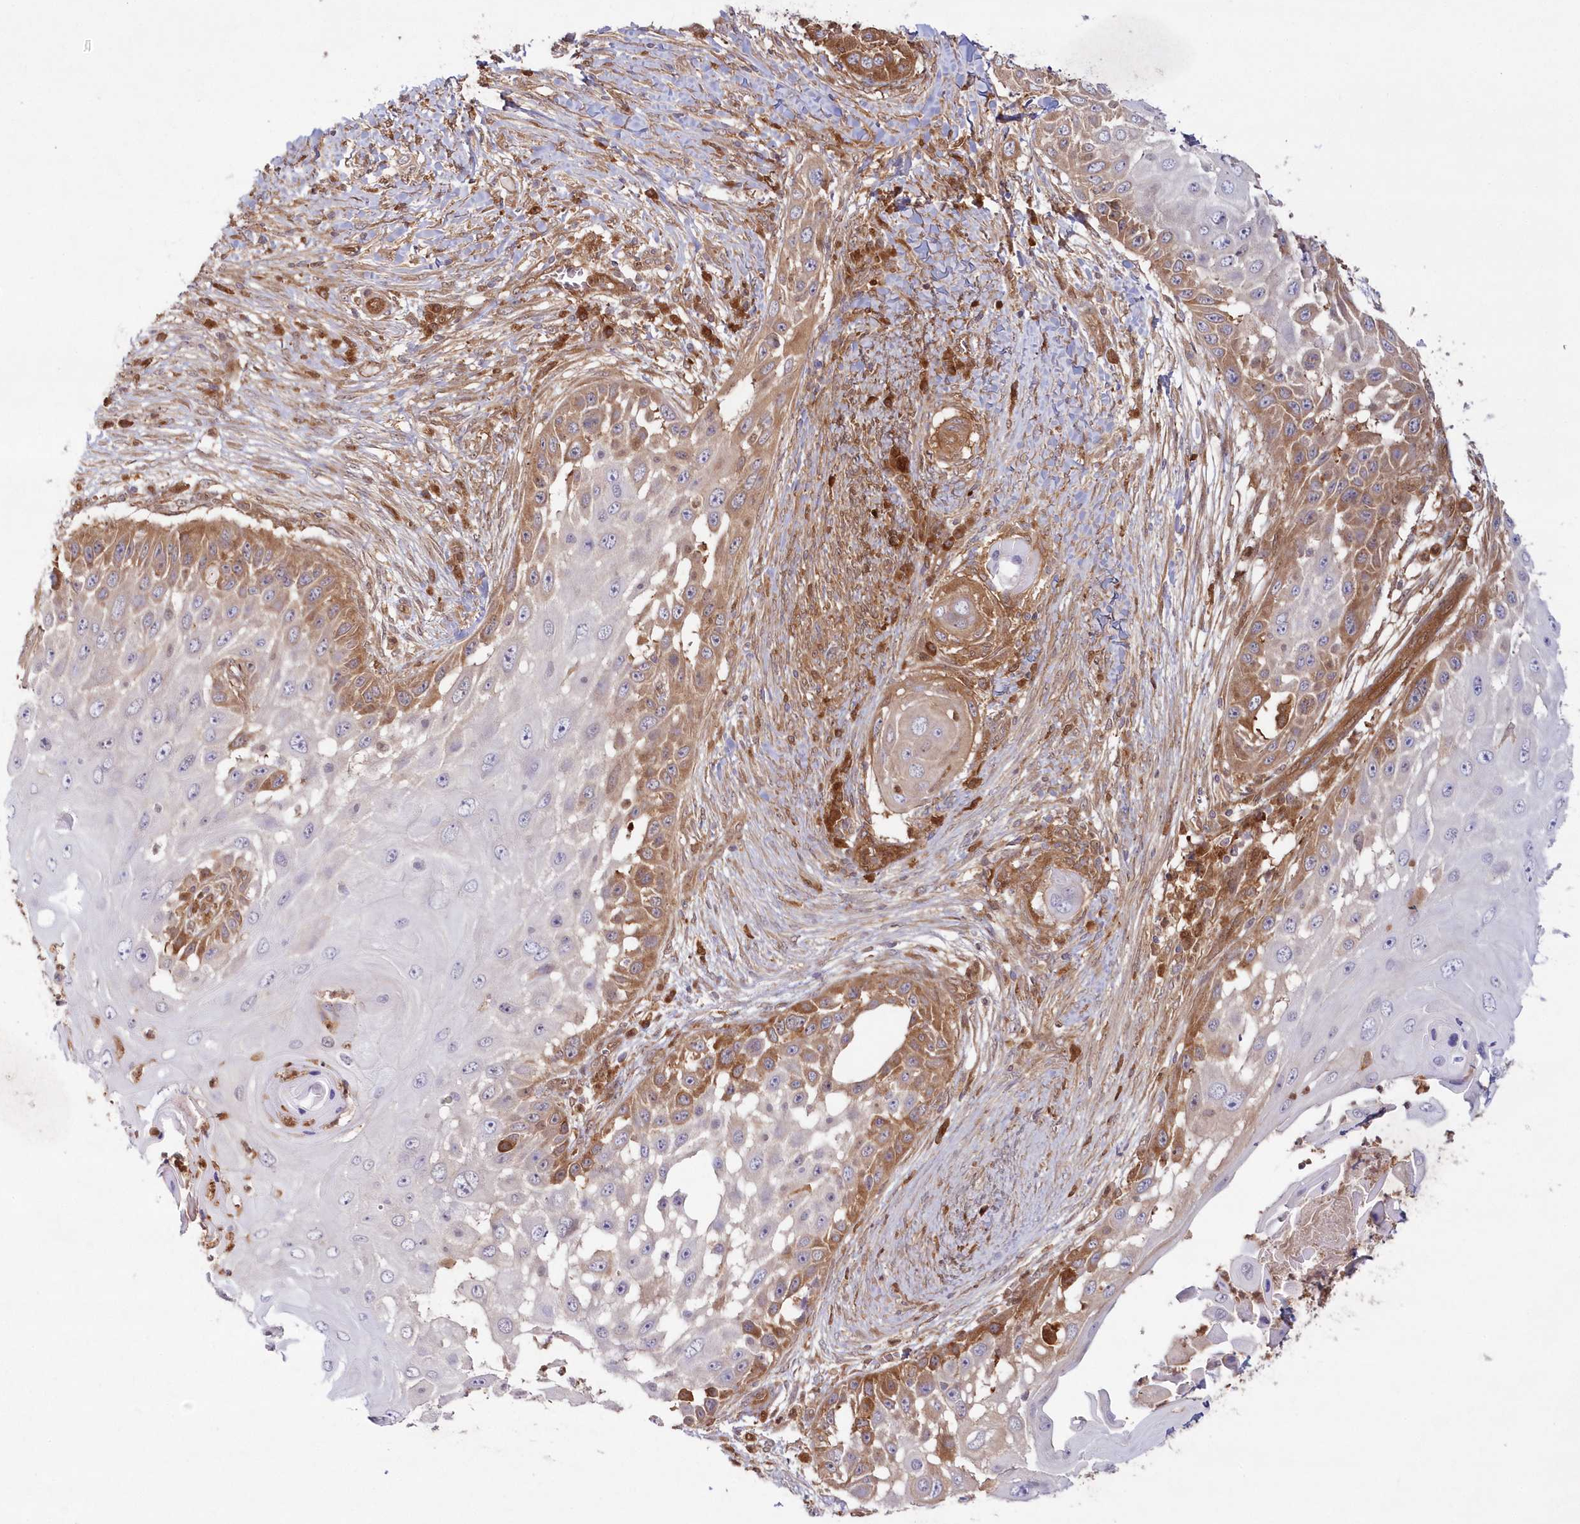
{"staining": {"intensity": "moderate", "quantity": "25%-75%", "location": "cytoplasmic/membranous"}, "tissue": "skin cancer", "cell_type": "Tumor cells", "image_type": "cancer", "snomed": [{"axis": "morphology", "description": "Squamous cell carcinoma, NOS"}, {"axis": "topography", "description": "Skin"}], "caption": "The immunohistochemical stain labels moderate cytoplasmic/membranous expression in tumor cells of skin cancer tissue.", "gene": "GBE1", "patient": {"sex": "female", "age": 44}}